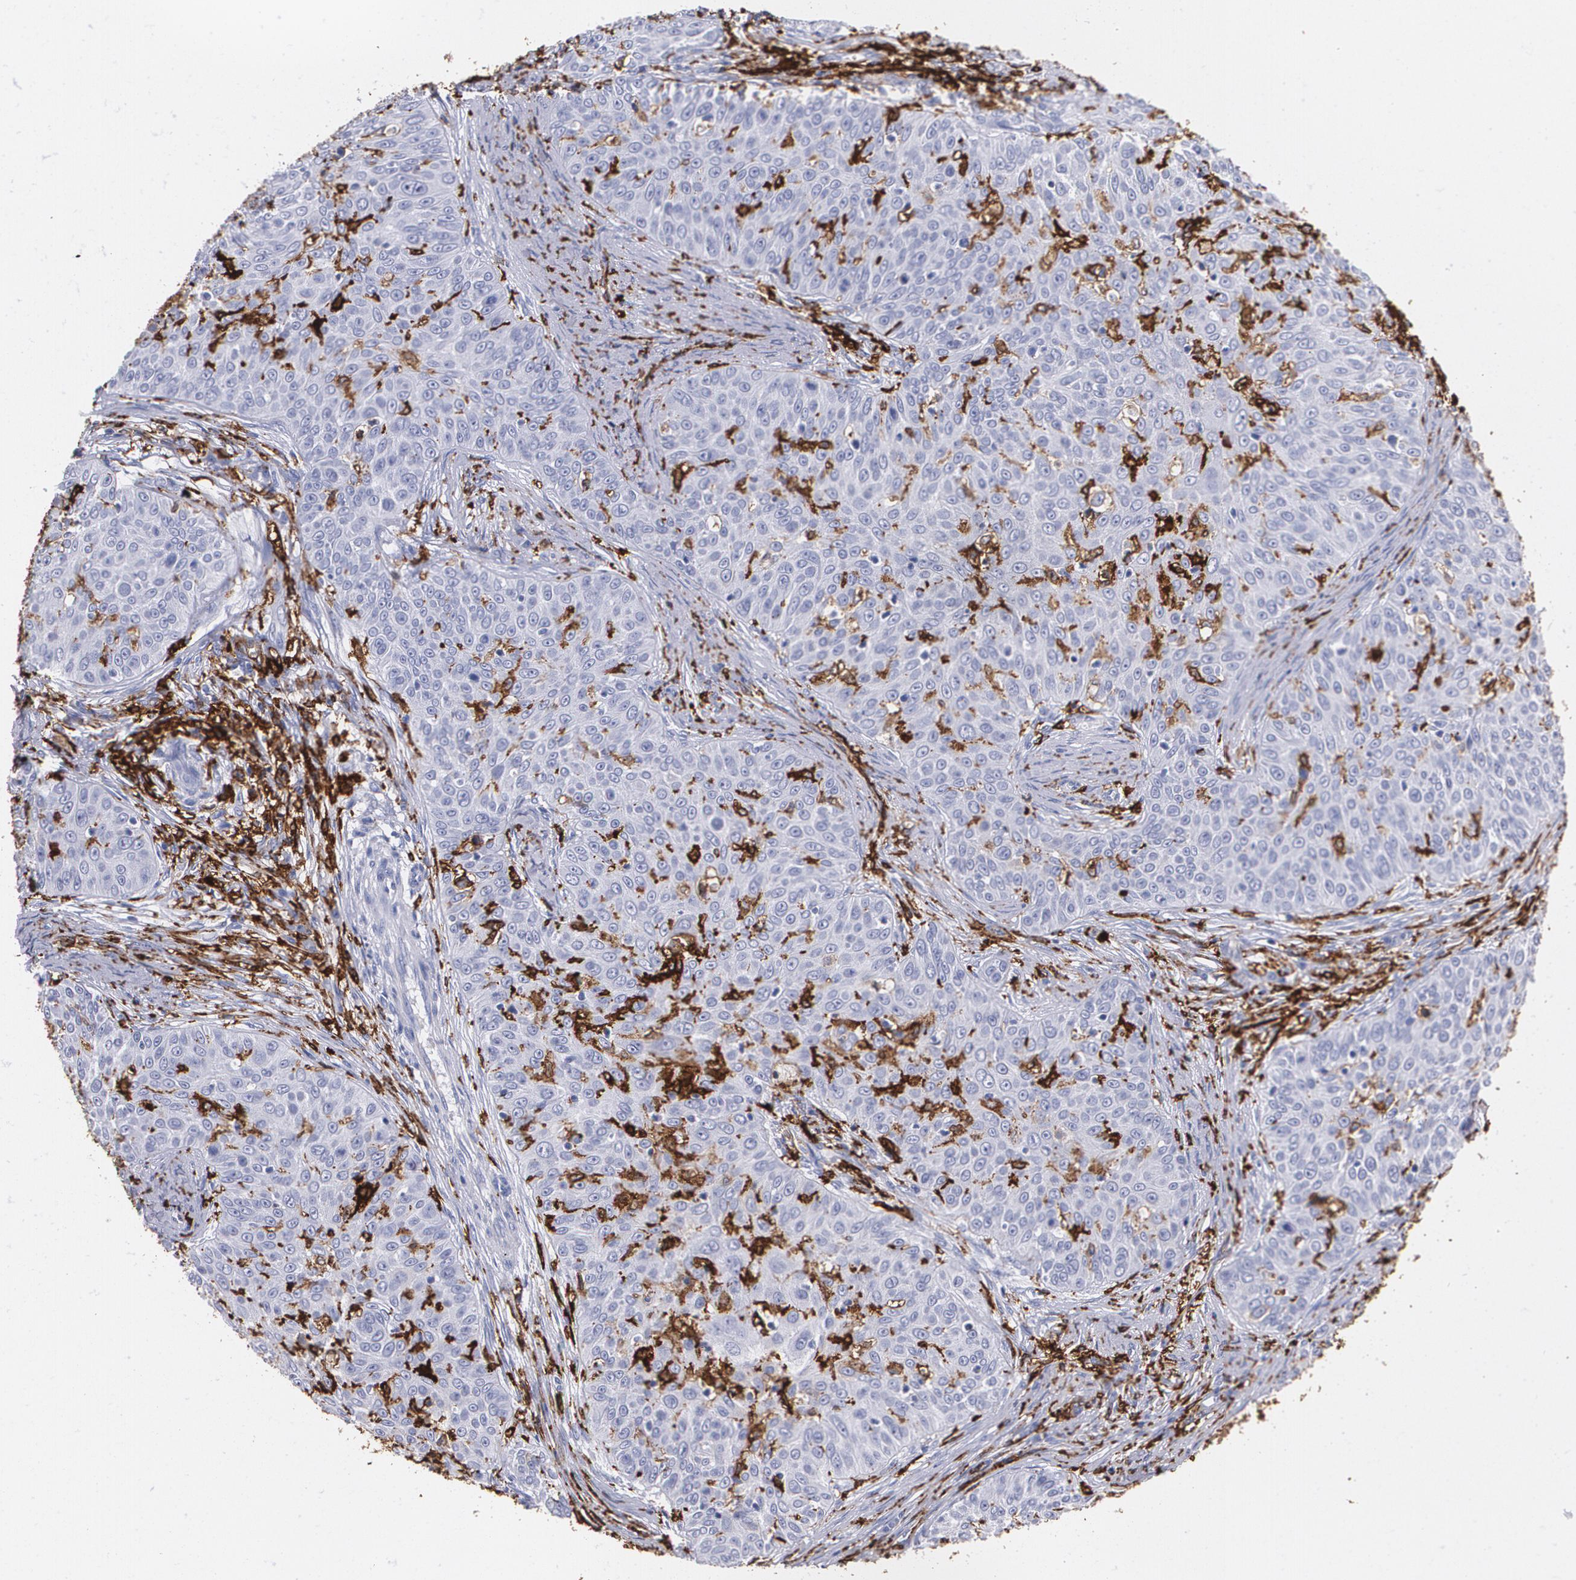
{"staining": {"intensity": "weak", "quantity": "25%-75%", "location": "cytoplasmic/membranous"}, "tissue": "skin cancer", "cell_type": "Tumor cells", "image_type": "cancer", "snomed": [{"axis": "morphology", "description": "Squamous cell carcinoma, NOS"}, {"axis": "topography", "description": "Skin"}], "caption": "Immunohistochemistry (IHC) histopathology image of human skin cancer (squamous cell carcinoma) stained for a protein (brown), which displays low levels of weak cytoplasmic/membranous expression in approximately 25%-75% of tumor cells.", "gene": "HLA-DRA", "patient": {"sex": "male", "age": 82}}